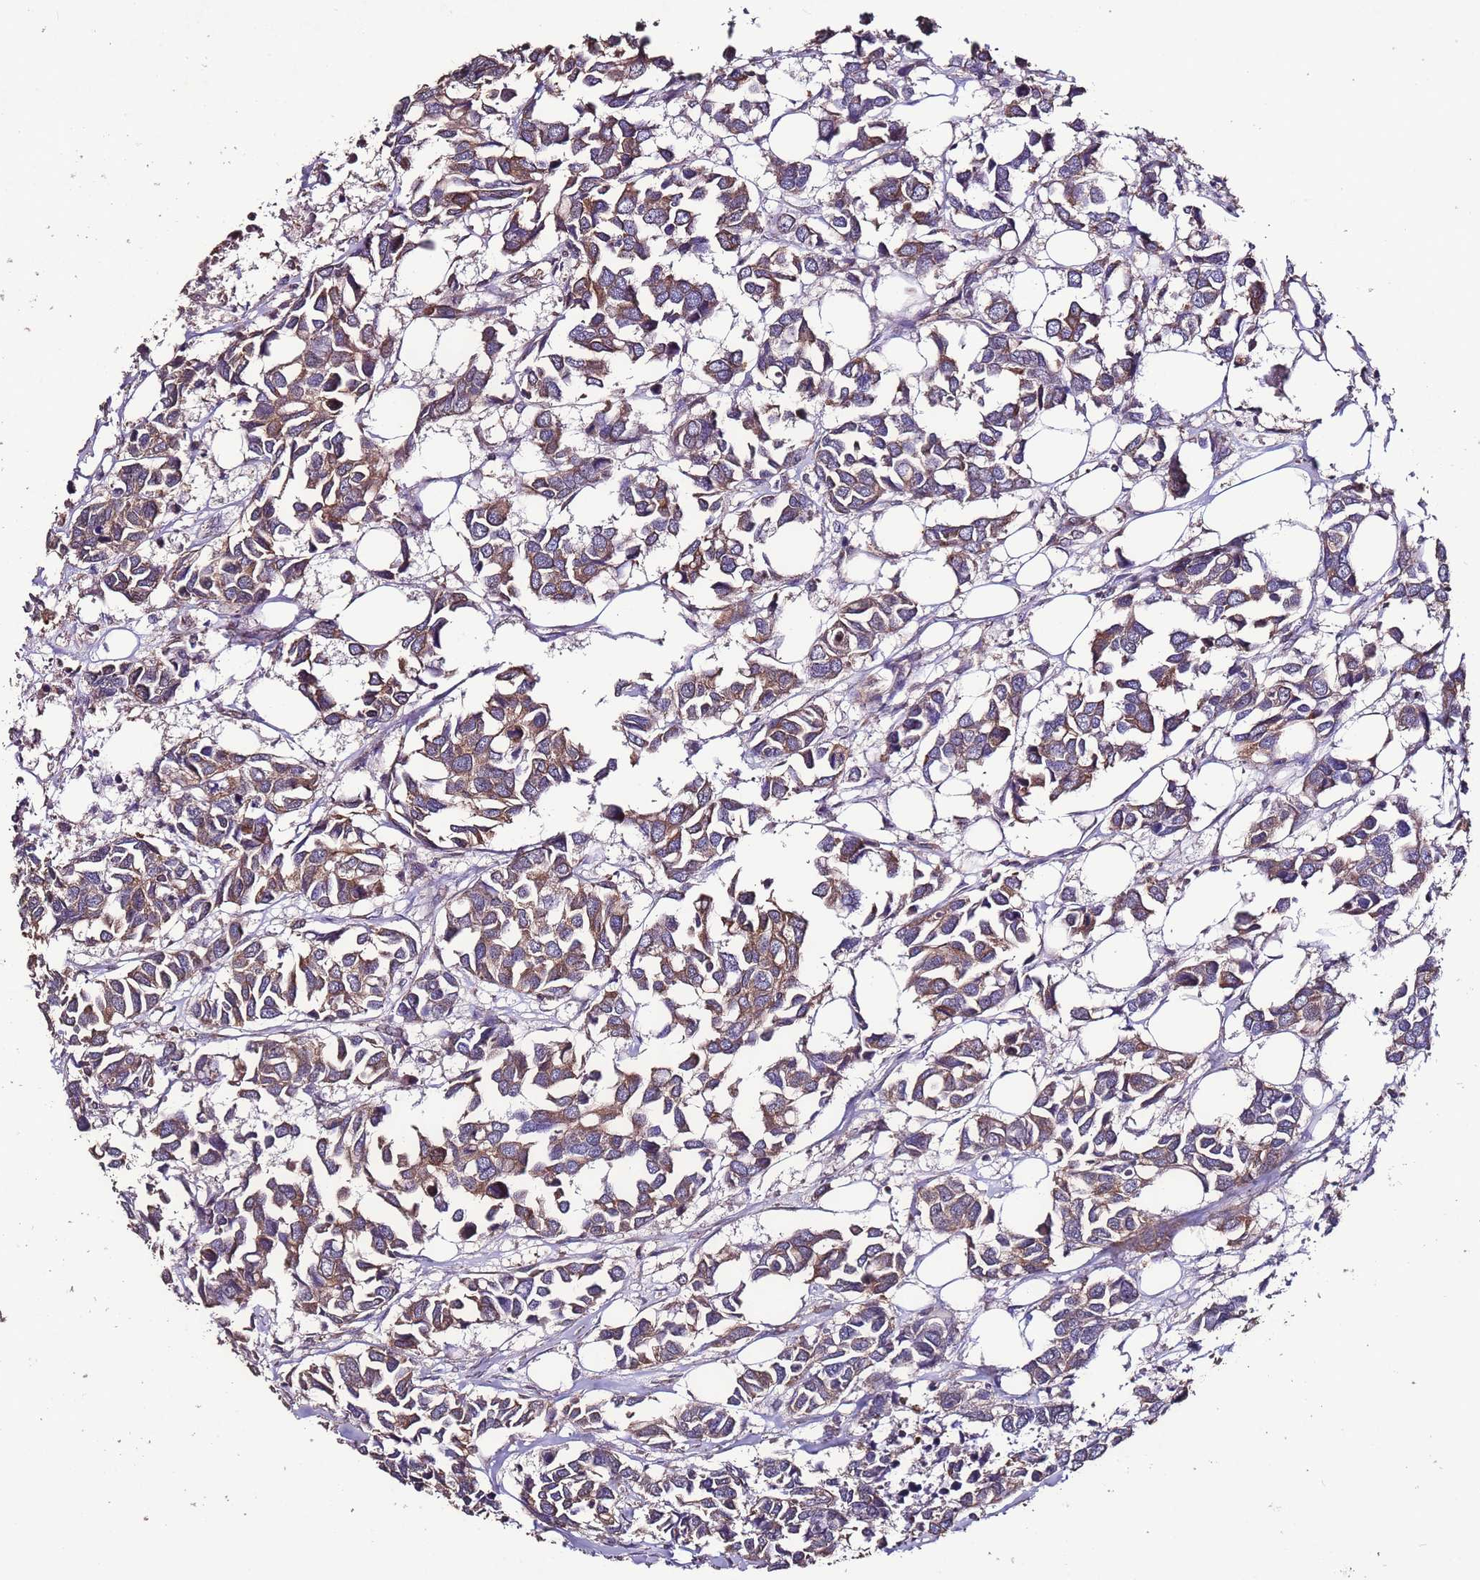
{"staining": {"intensity": "moderate", "quantity": "25%-75%", "location": "cytoplasmic/membranous"}, "tissue": "breast cancer", "cell_type": "Tumor cells", "image_type": "cancer", "snomed": [{"axis": "morphology", "description": "Duct carcinoma"}, {"axis": "topography", "description": "Breast"}], "caption": "Immunohistochemical staining of breast infiltrating ductal carcinoma demonstrates moderate cytoplasmic/membranous protein expression in about 25%-75% of tumor cells.", "gene": "SLC41A3", "patient": {"sex": "female", "age": 83}}